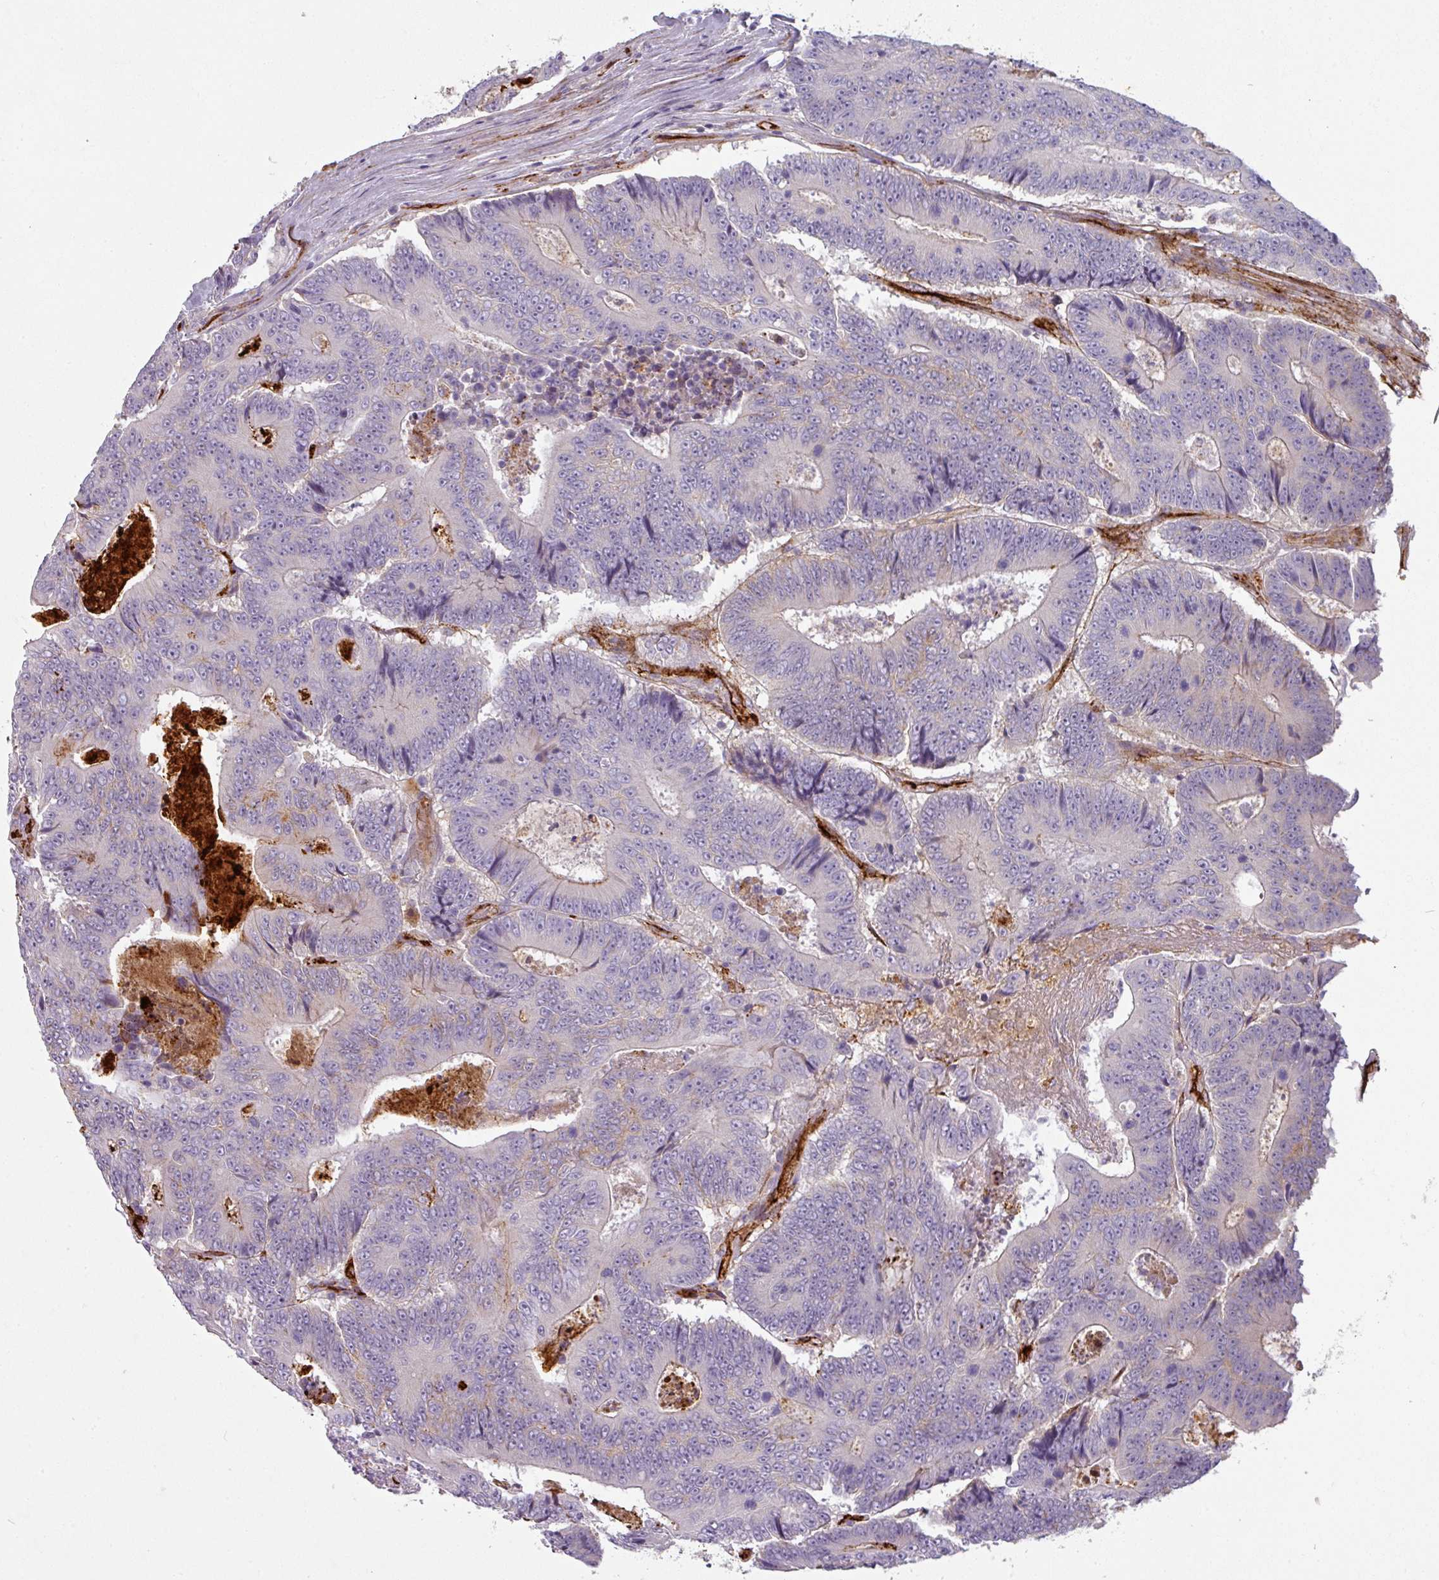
{"staining": {"intensity": "negative", "quantity": "none", "location": "none"}, "tissue": "colorectal cancer", "cell_type": "Tumor cells", "image_type": "cancer", "snomed": [{"axis": "morphology", "description": "Adenocarcinoma, NOS"}, {"axis": "topography", "description": "Colon"}], "caption": "An image of colorectal adenocarcinoma stained for a protein shows no brown staining in tumor cells.", "gene": "PRODH2", "patient": {"sex": "male", "age": 83}}